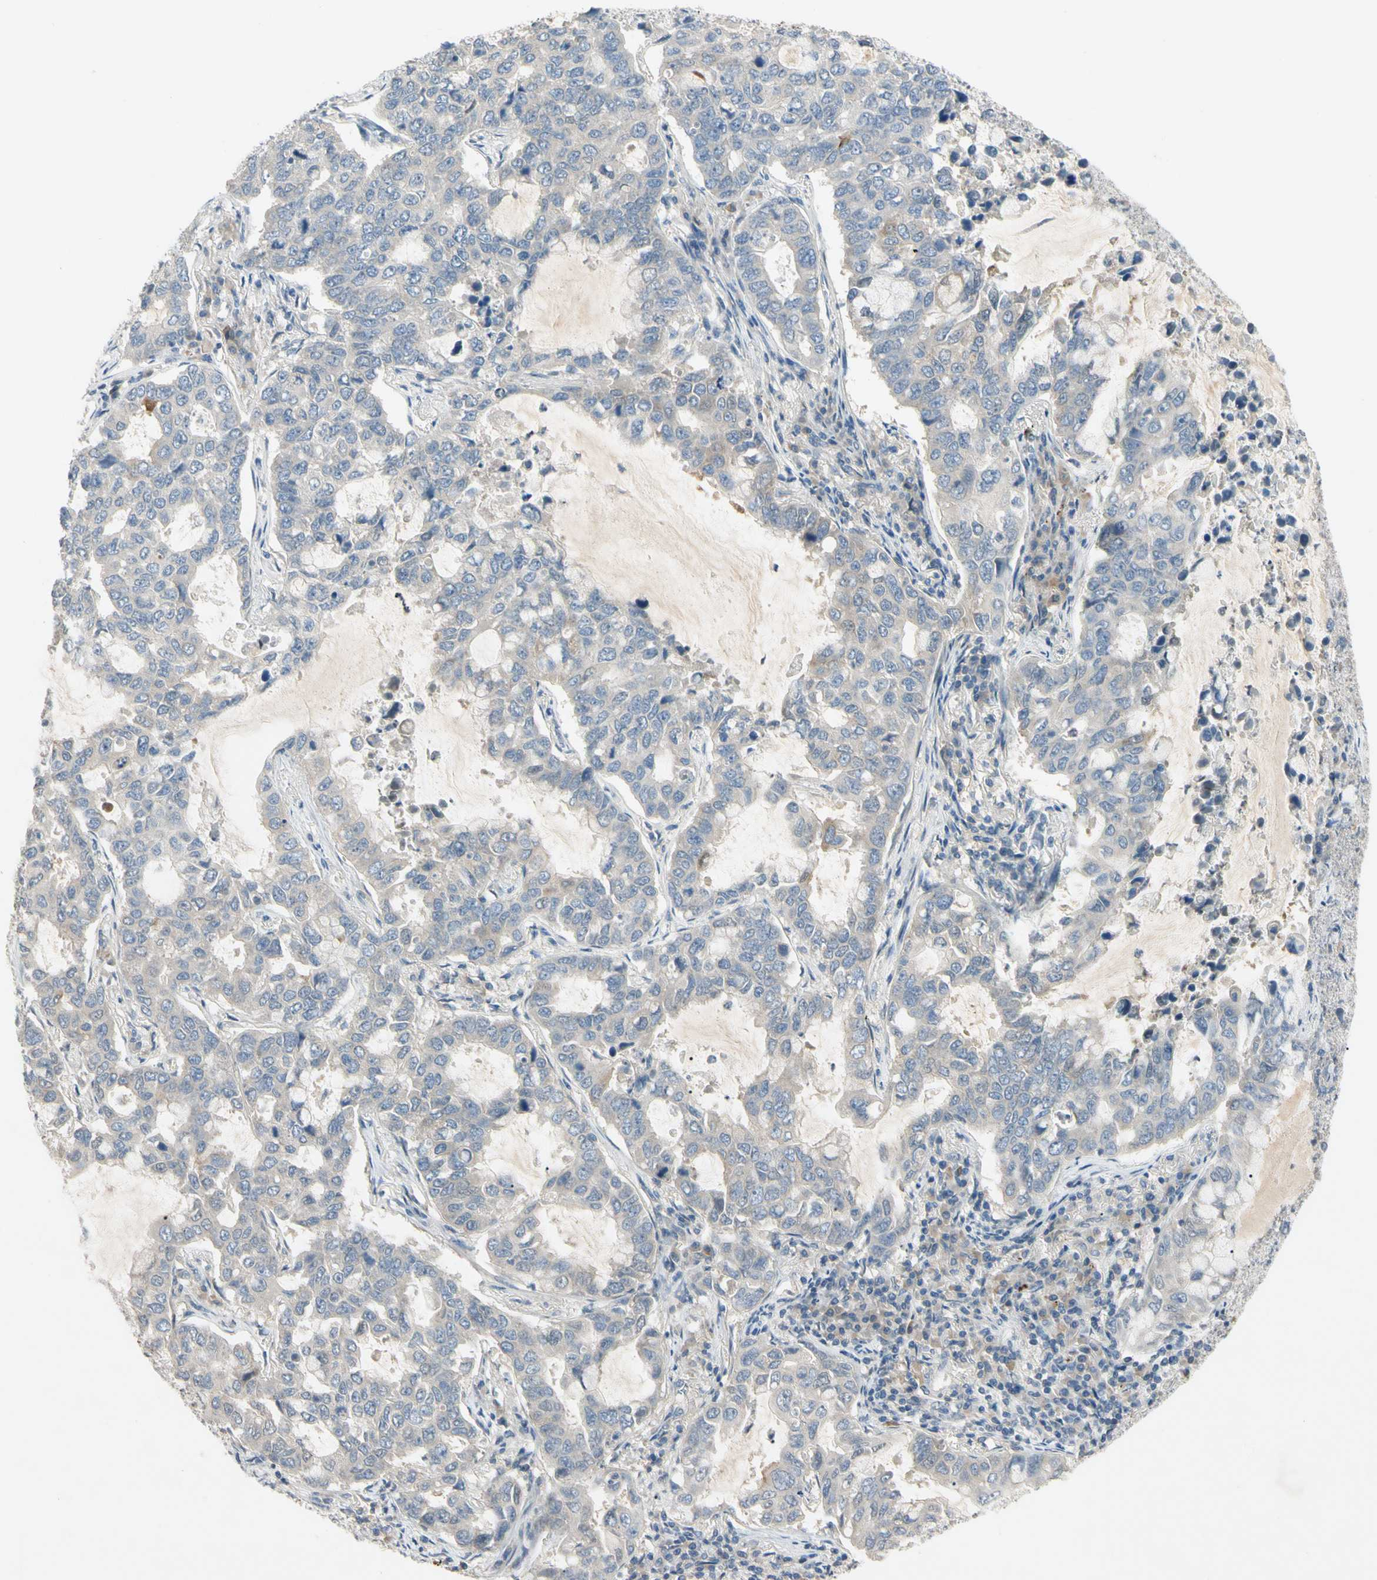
{"staining": {"intensity": "negative", "quantity": "none", "location": "none"}, "tissue": "lung cancer", "cell_type": "Tumor cells", "image_type": "cancer", "snomed": [{"axis": "morphology", "description": "Adenocarcinoma, NOS"}, {"axis": "topography", "description": "Lung"}], "caption": "Lung adenocarcinoma was stained to show a protein in brown. There is no significant positivity in tumor cells. (DAB immunohistochemistry (IHC) with hematoxylin counter stain).", "gene": "PRSS21", "patient": {"sex": "male", "age": 64}}